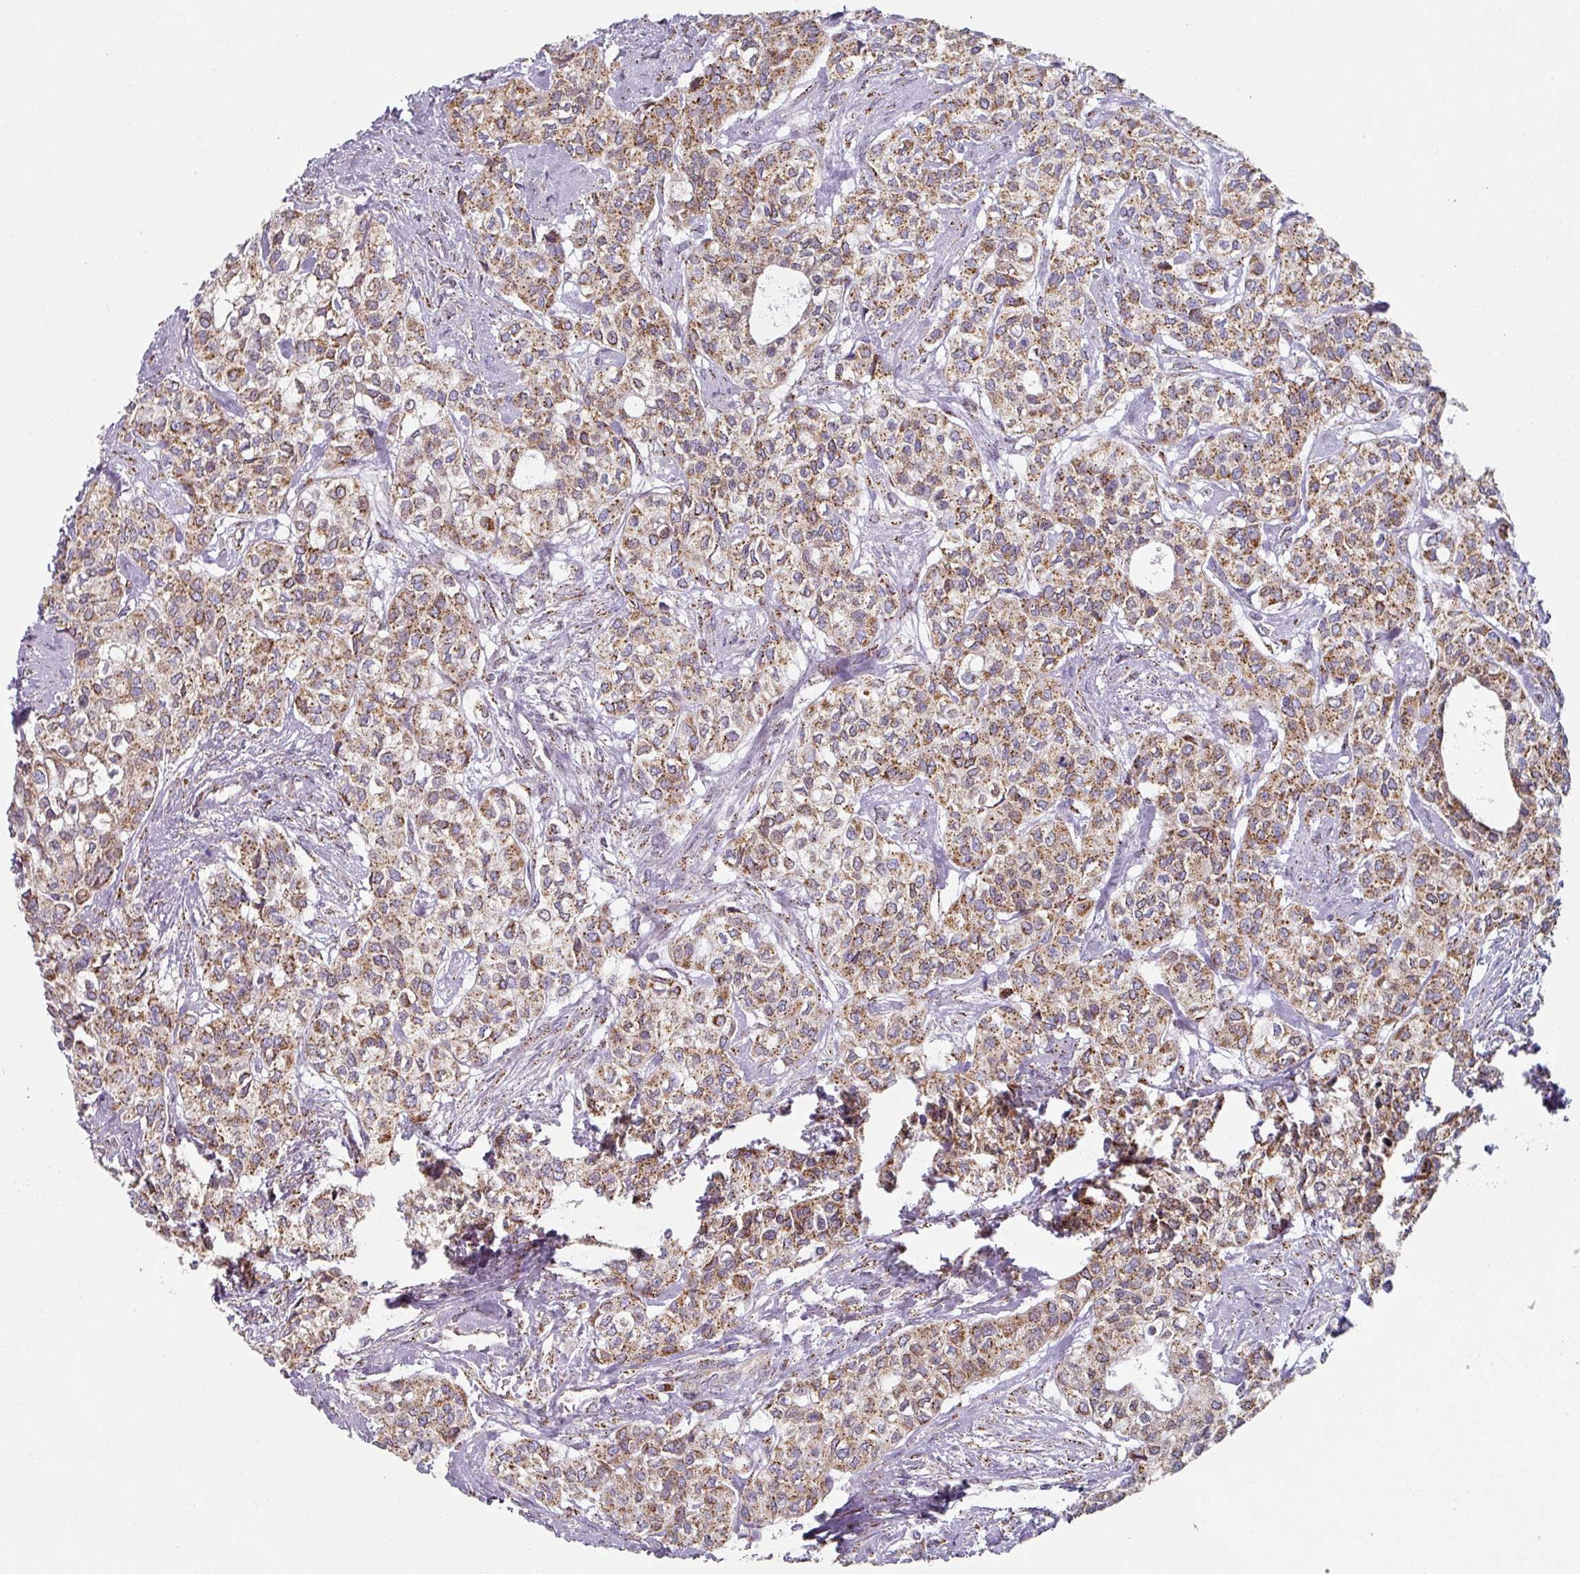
{"staining": {"intensity": "moderate", "quantity": ">75%", "location": "cytoplasmic/membranous"}, "tissue": "head and neck cancer", "cell_type": "Tumor cells", "image_type": "cancer", "snomed": [{"axis": "morphology", "description": "Adenocarcinoma, NOS"}, {"axis": "topography", "description": "Head-Neck"}], "caption": "Human head and neck adenocarcinoma stained with a brown dye demonstrates moderate cytoplasmic/membranous positive positivity in approximately >75% of tumor cells.", "gene": "CCDC85B", "patient": {"sex": "male", "age": 81}}